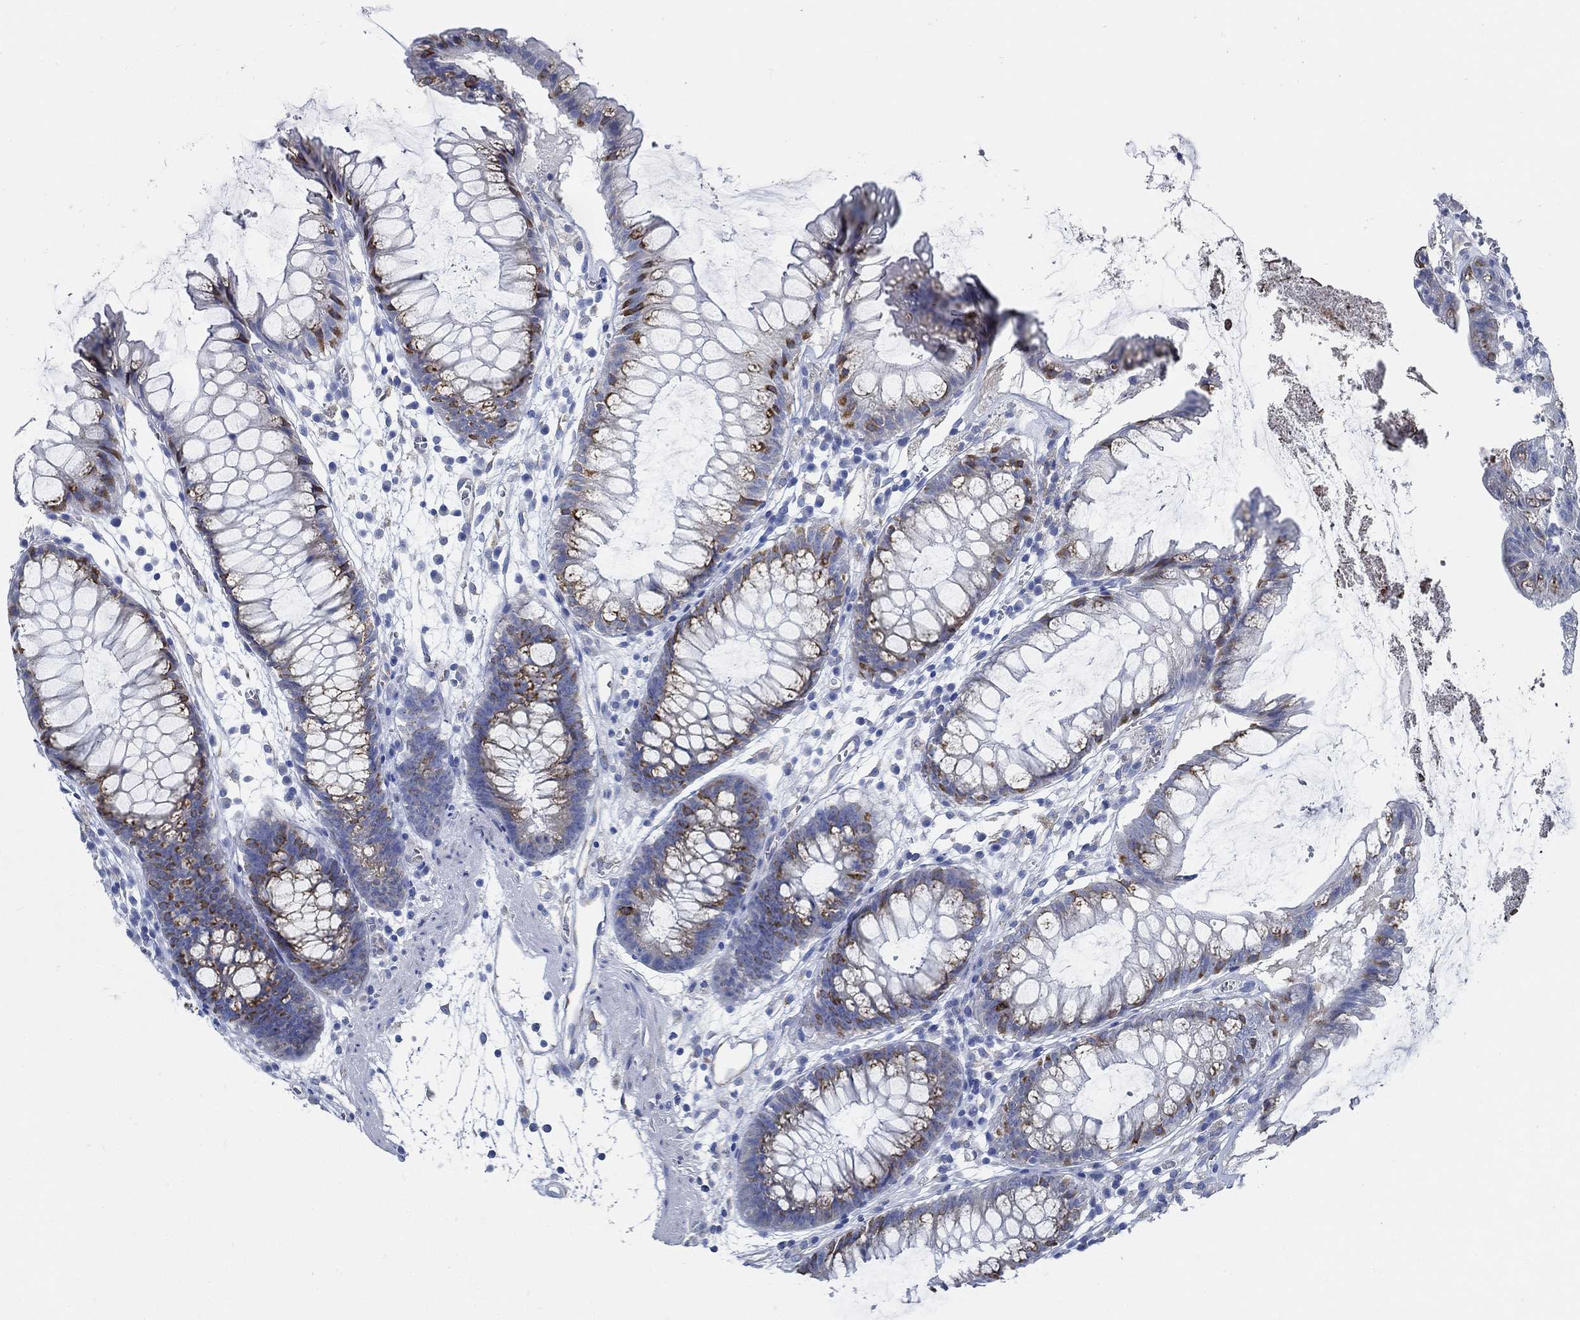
{"staining": {"intensity": "negative", "quantity": "none", "location": "none"}, "tissue": "colon", "cell_type": "Endothelial cells", "image_type": "normal", "snomed": [{"axis": "morphology", "description": "Normal tissue, NOS"}, {"axis": "morphology", "description": "Adenocarcinoma, NOS"}, {"axis": "topography", "description": "Colon"}], "caption": "Immunohistochemistry (IHC) image of benign colon: human colon stained with DAB (3,3'-diaminobenzidine) reveals no significant protein staining in endothelial cells.", "gene": "HECW2", "patient": {"sex": "male", "age": 65}}